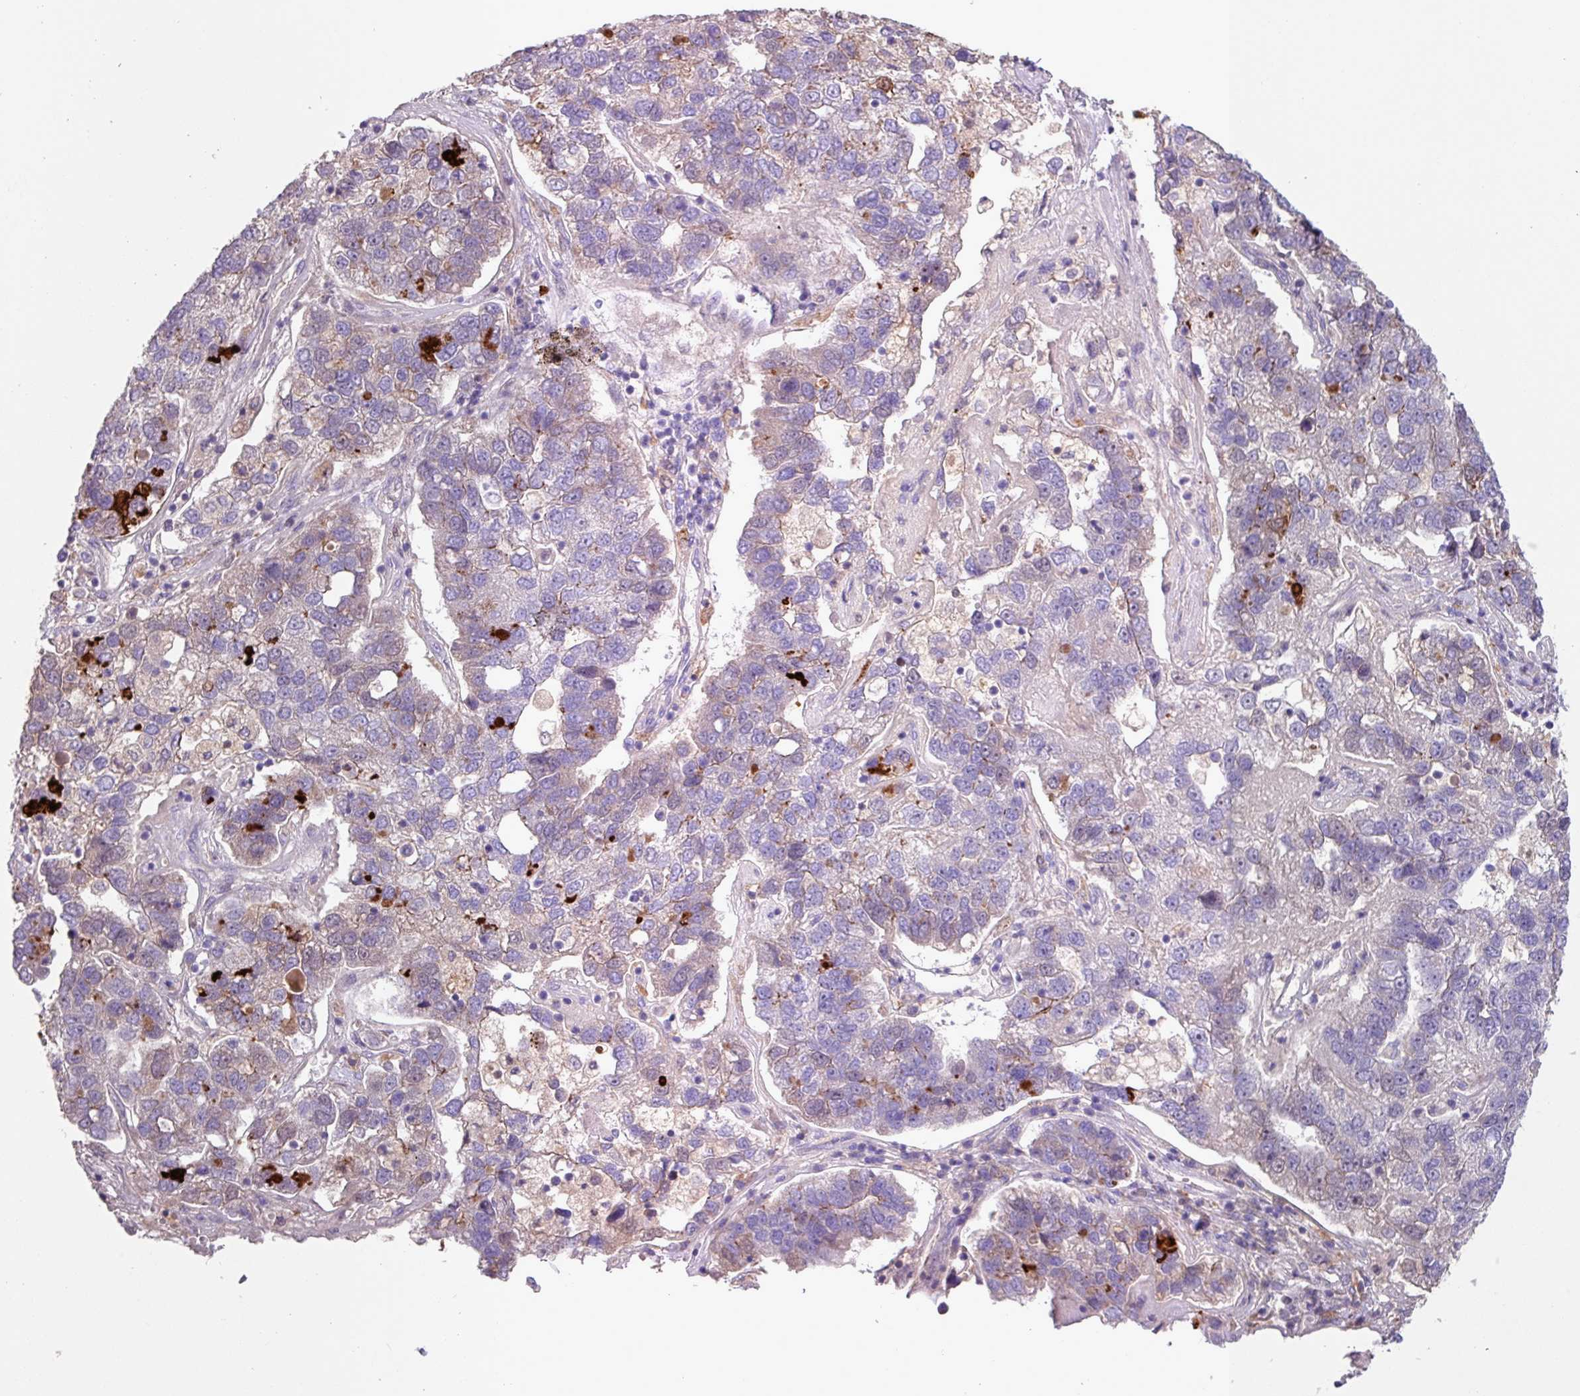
{"staining": {"intensity": "negative", "quantity": "none", "location": "none"}, "tissue": "pancreatic cancer", "cell_type": "Tumor cells", "image_type": "cancer", "snomed": [{"axis": "morphology", "description": "Adenocarcinoma, NOS"}, {"axis": "topography", "description": "Pancreas"}], "caption": "Immunohistochemical staining of human pancreatic adenocarcinoma exhibits no significant expression in tumor cells. The staining was performed using DAB (3,3'-diaminobenzidine) to visualize the protein expression in brown, while the nuclei were stained in blue with hematoxylin (Magnification: 20x).", "gene": "IQCJ", "patient": {"sex": "female", "age": 61}}